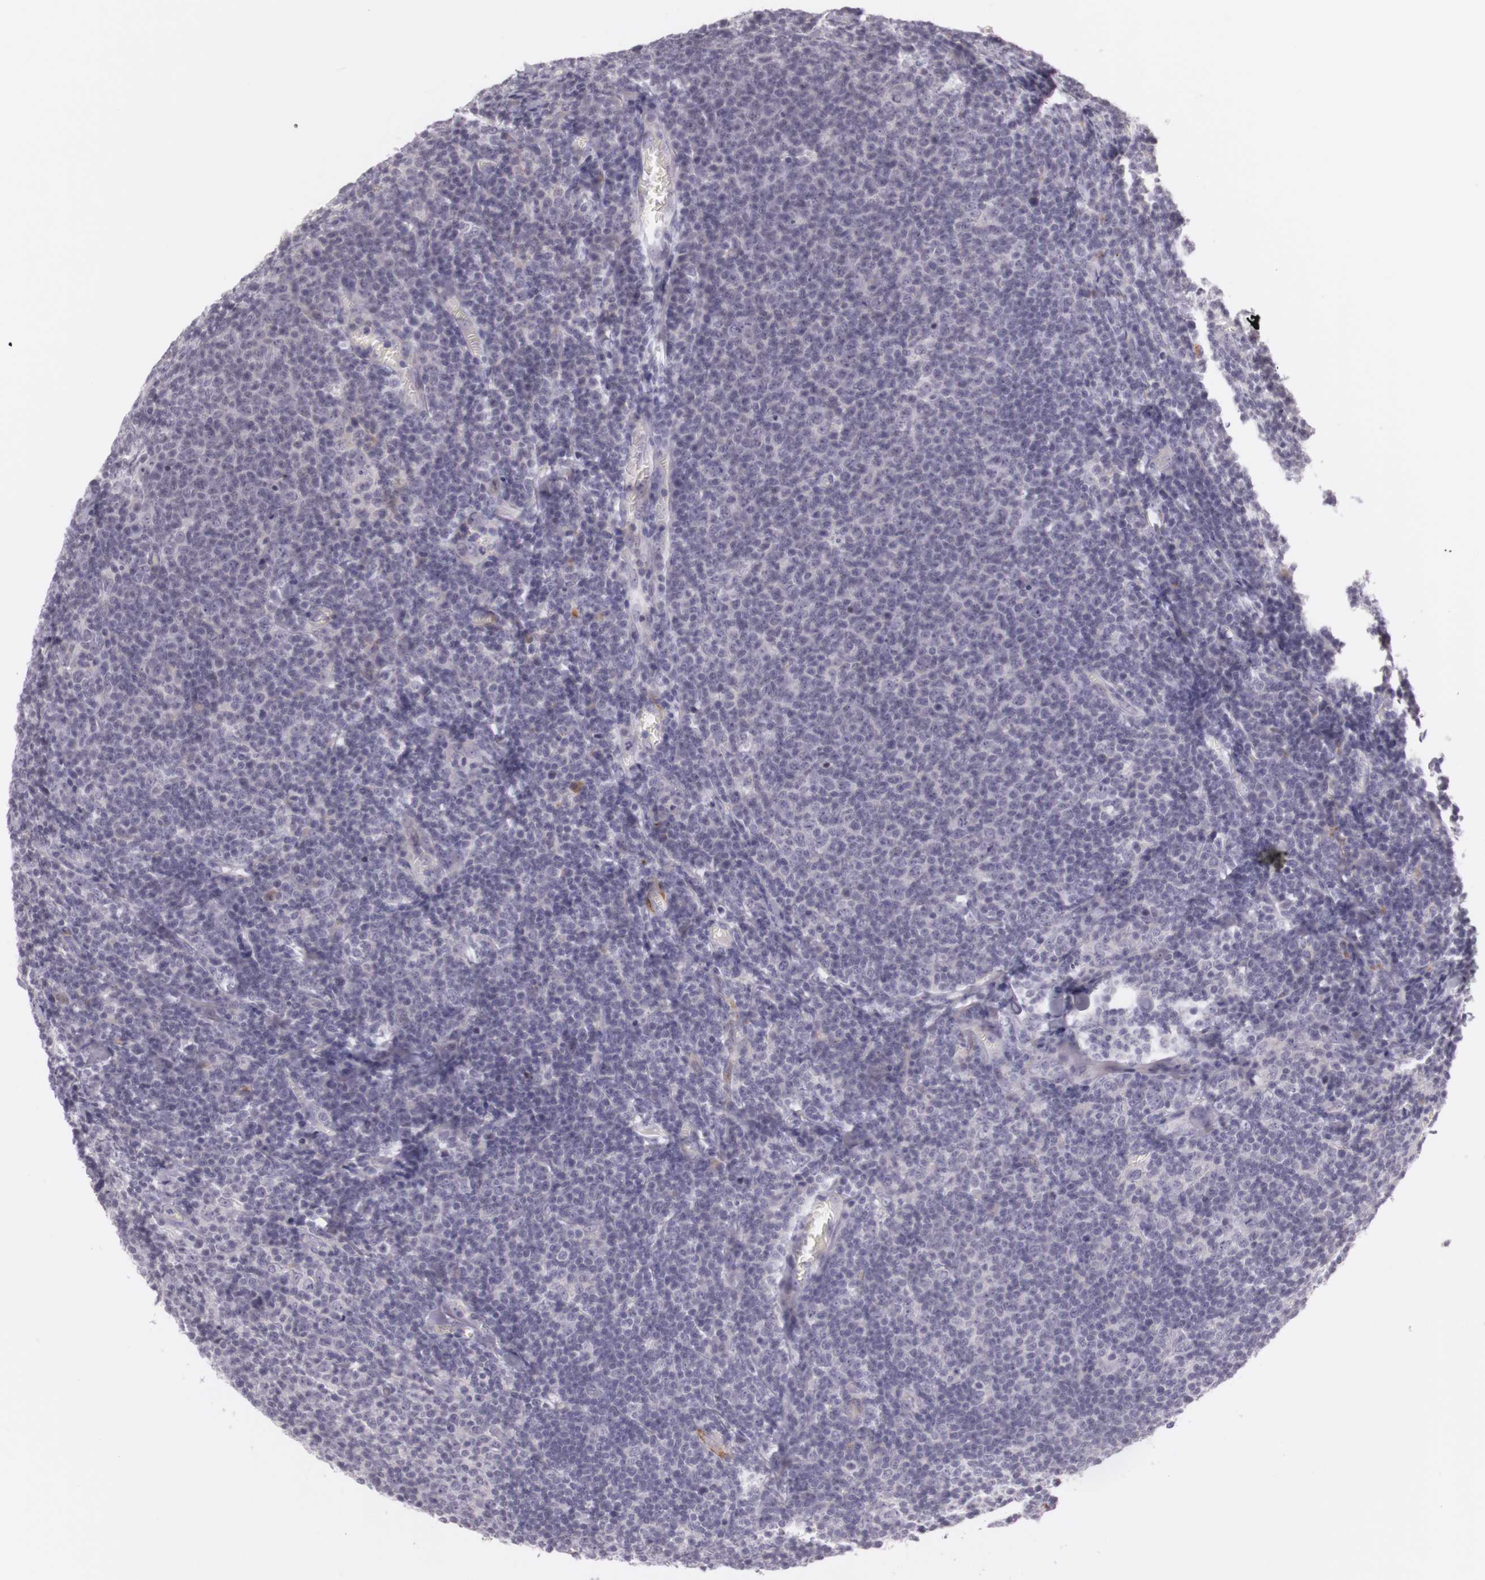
{"staining": {"intensity": "negative", "quantity": "none", "location": "none"}, "tissue": "lymphoma", "cell_type": "Tumor cells", "image_type": "cancer", "snomed": [{"axis": "morphology", "description": "Malignant lymphoma, non-Hodgkin's type, Low grade"}, {"axis": "topography", "description": "Lymph node"}], "caption": "Photomicrograph shows no significant protein staining in tumor cells of low-grade malignant lymphoma, non-Hodgkin's type.", "gene": "CNTN2", "patient": {"sex": "male", "age": 74}}